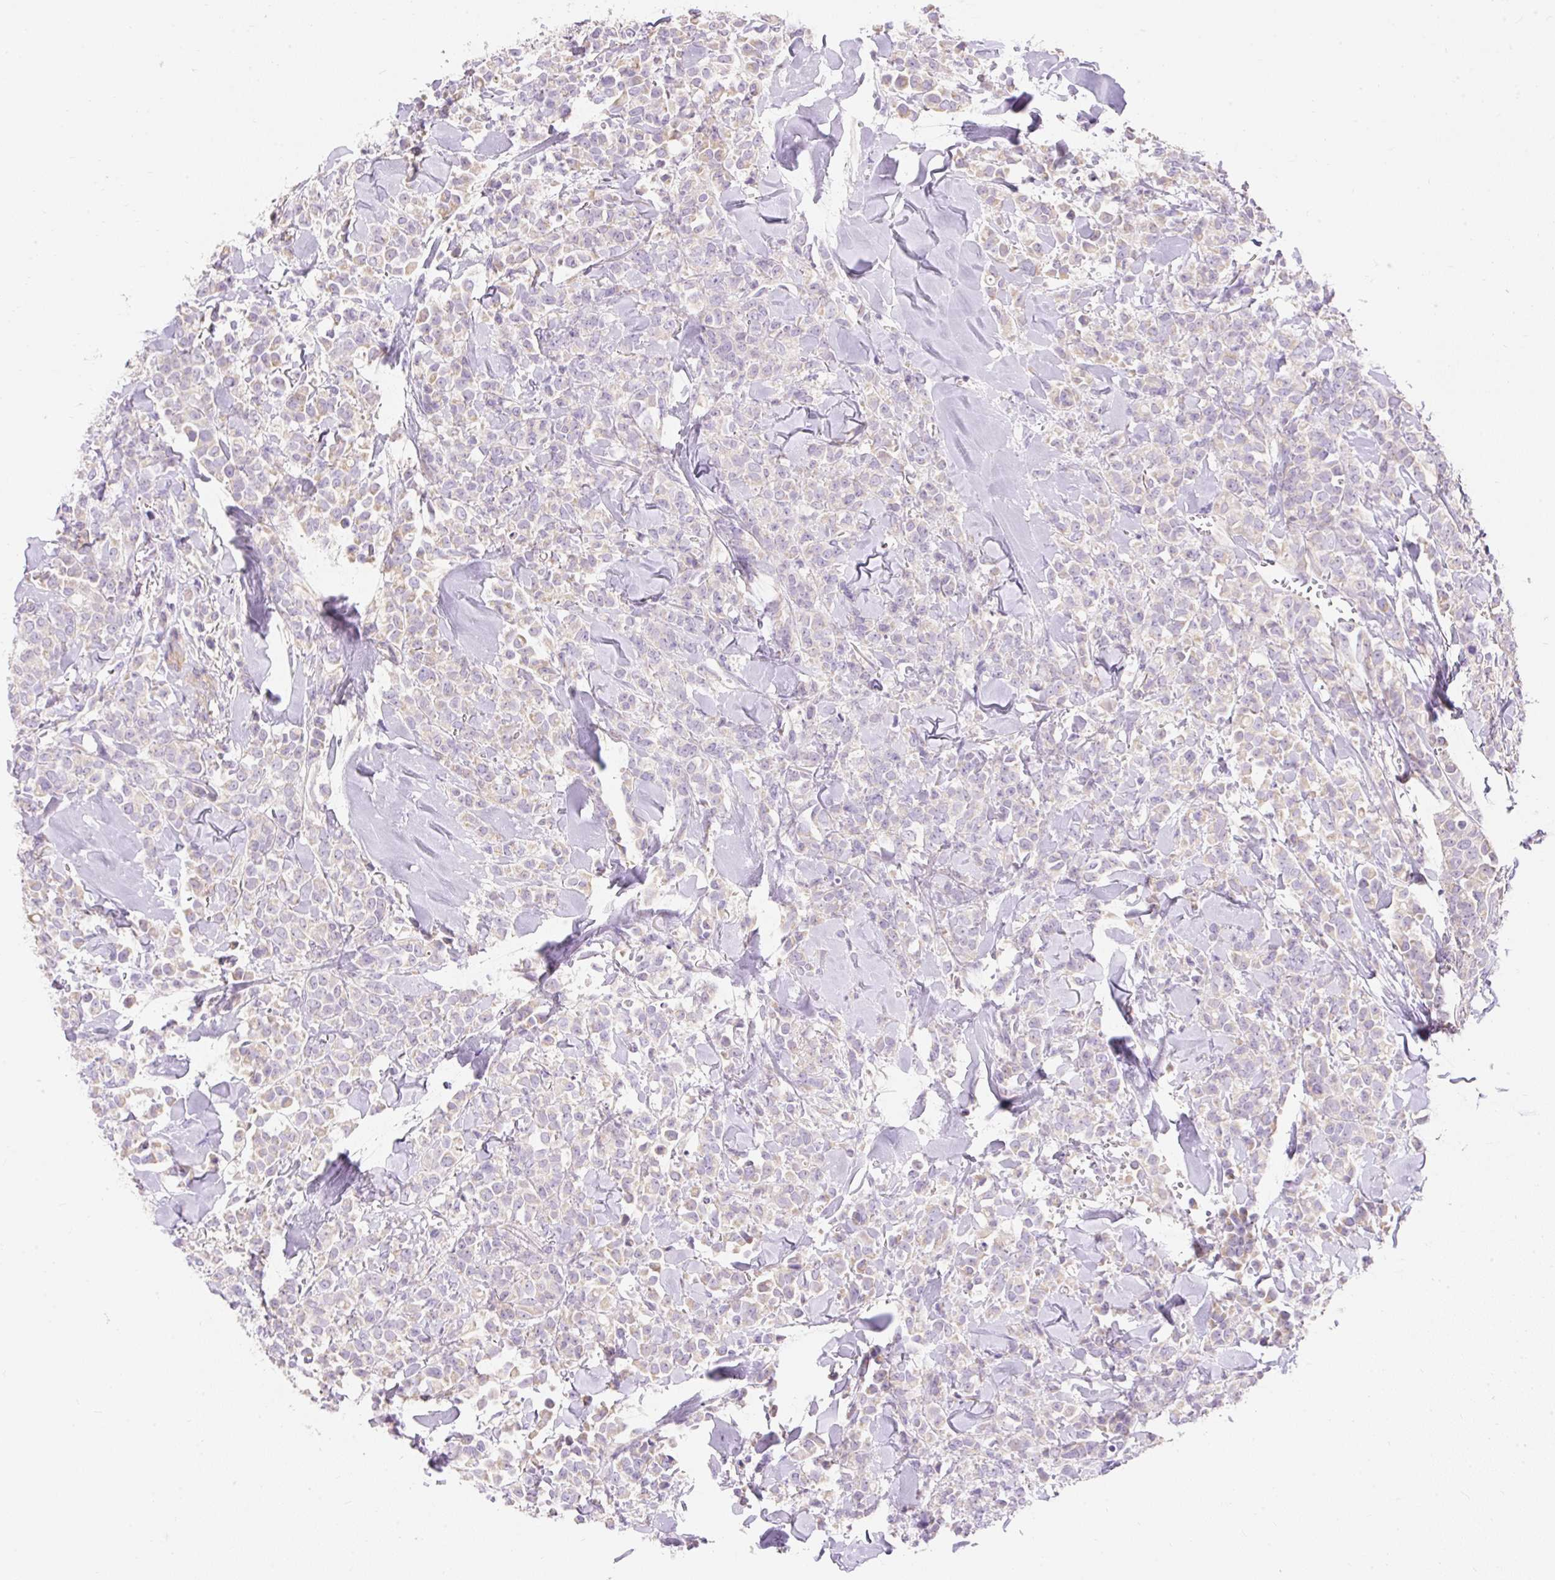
{"staining": {"intensity": "negative", "quantity": "none", "location": "none"}, "tissue": "breast cancer", "cell_type": "Tumor cells", "image_type": "cancer", "snomed": [{"axis": "morphology", "description": "Lobular carcinoma"}, {"axis": "topography", "description": "Breast"}], "caption": "DAB immunohistochemical staining of human lobular carcinoma (breast) reveals no significant positivity in tumor cells.", "gene": "PMAIP1", "patient": {"sex": "female", "age": 91}}